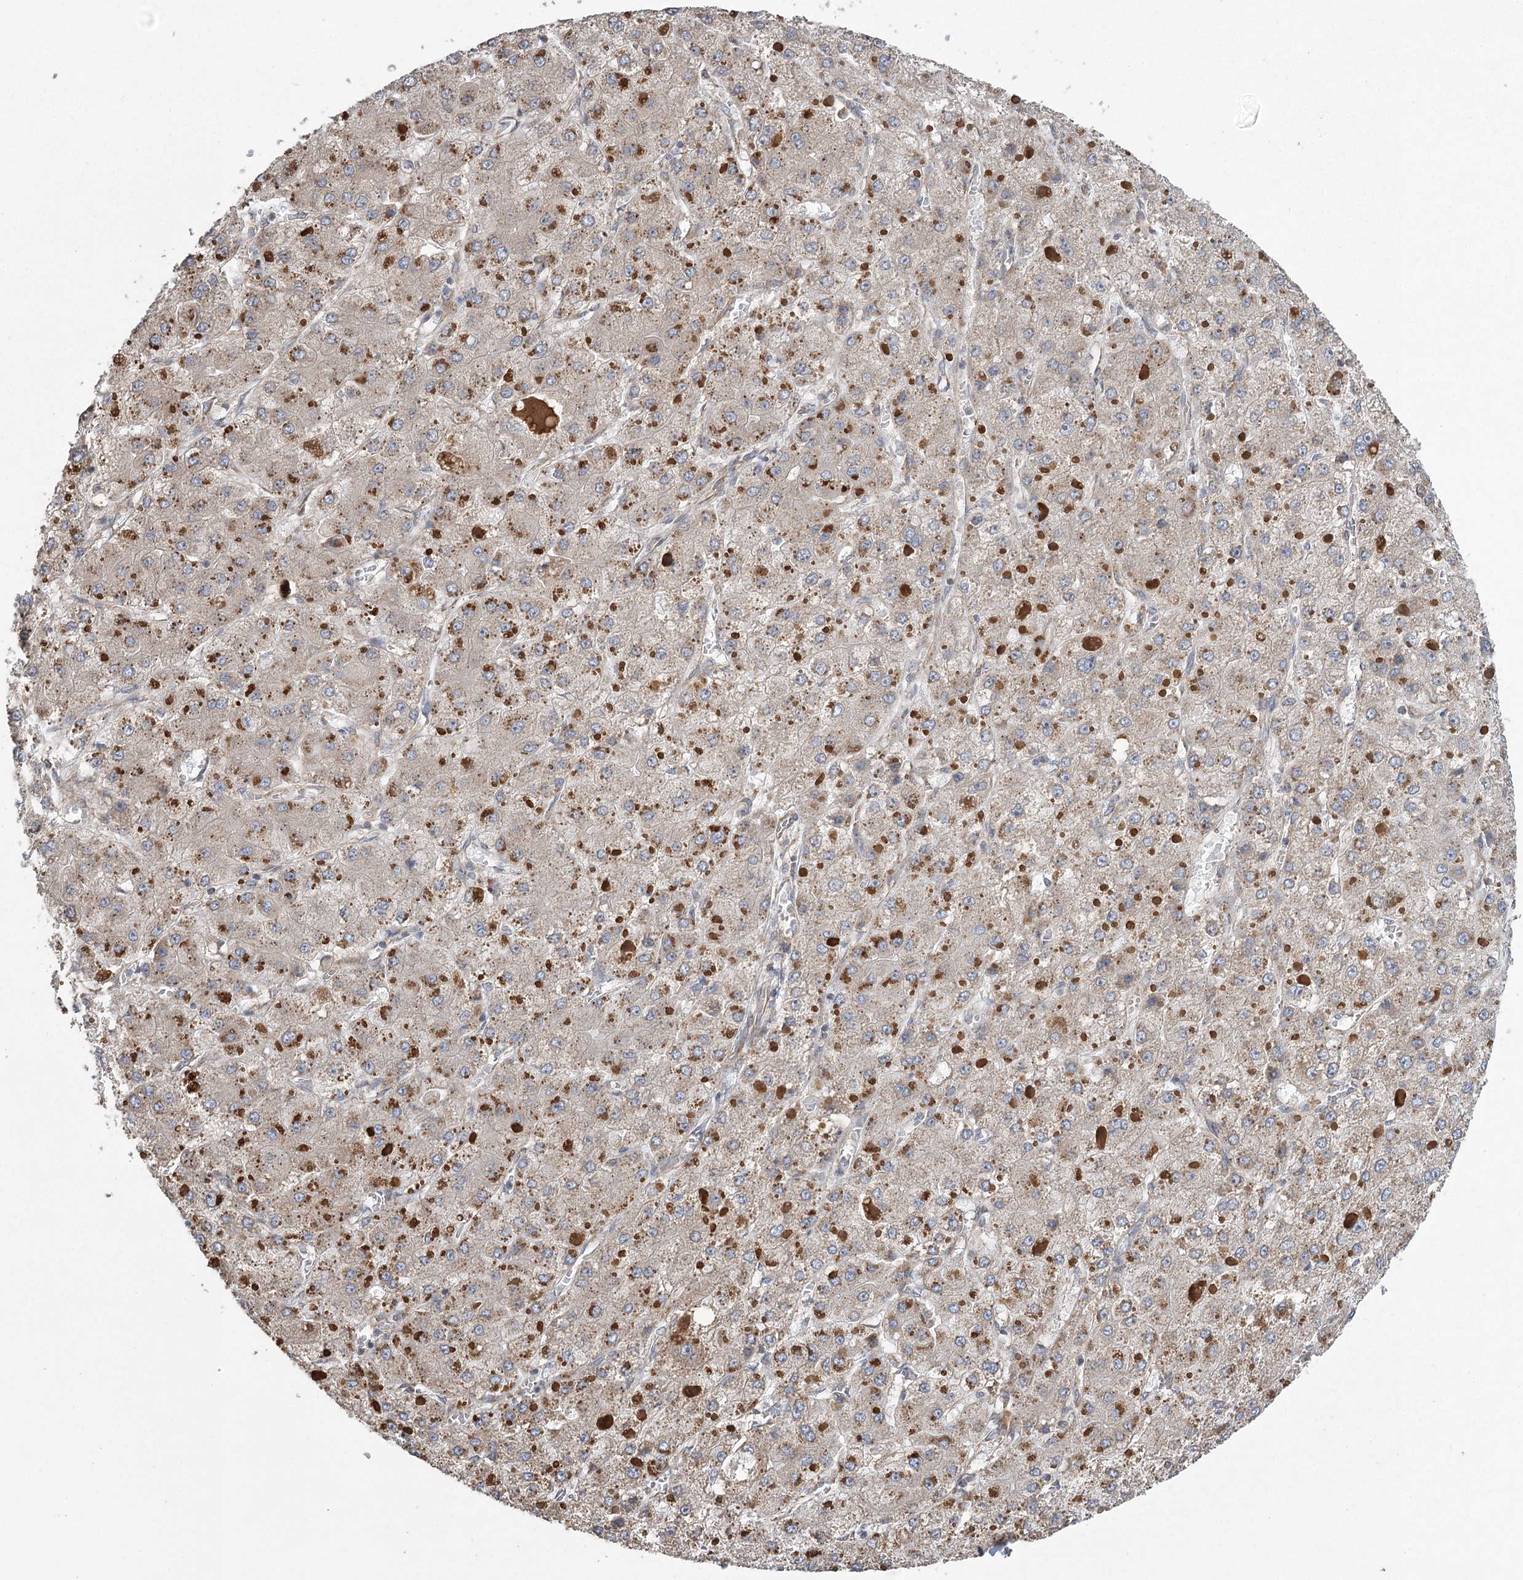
{"staining": {"intensity": "moderate", "quantity": ">75%", "location": "cytoplasmic/membranous"}, "tissue": "liver cancer", "cell_type": "Tumor cells", "image_type": "cancer", "snomed": [{"axis": "morphology", "description": "Carcinoma, Hepatocellular, NOS"}, {"axis": "topography", "description": "Liver"}], "caption": "Moderate cytoplasmic/membranous staining is present in about >75% of tumor cells in liver hepatocellular carcinoma.", "gene": "RWDD4", "patient": {"sex": "female", "age": 73}}